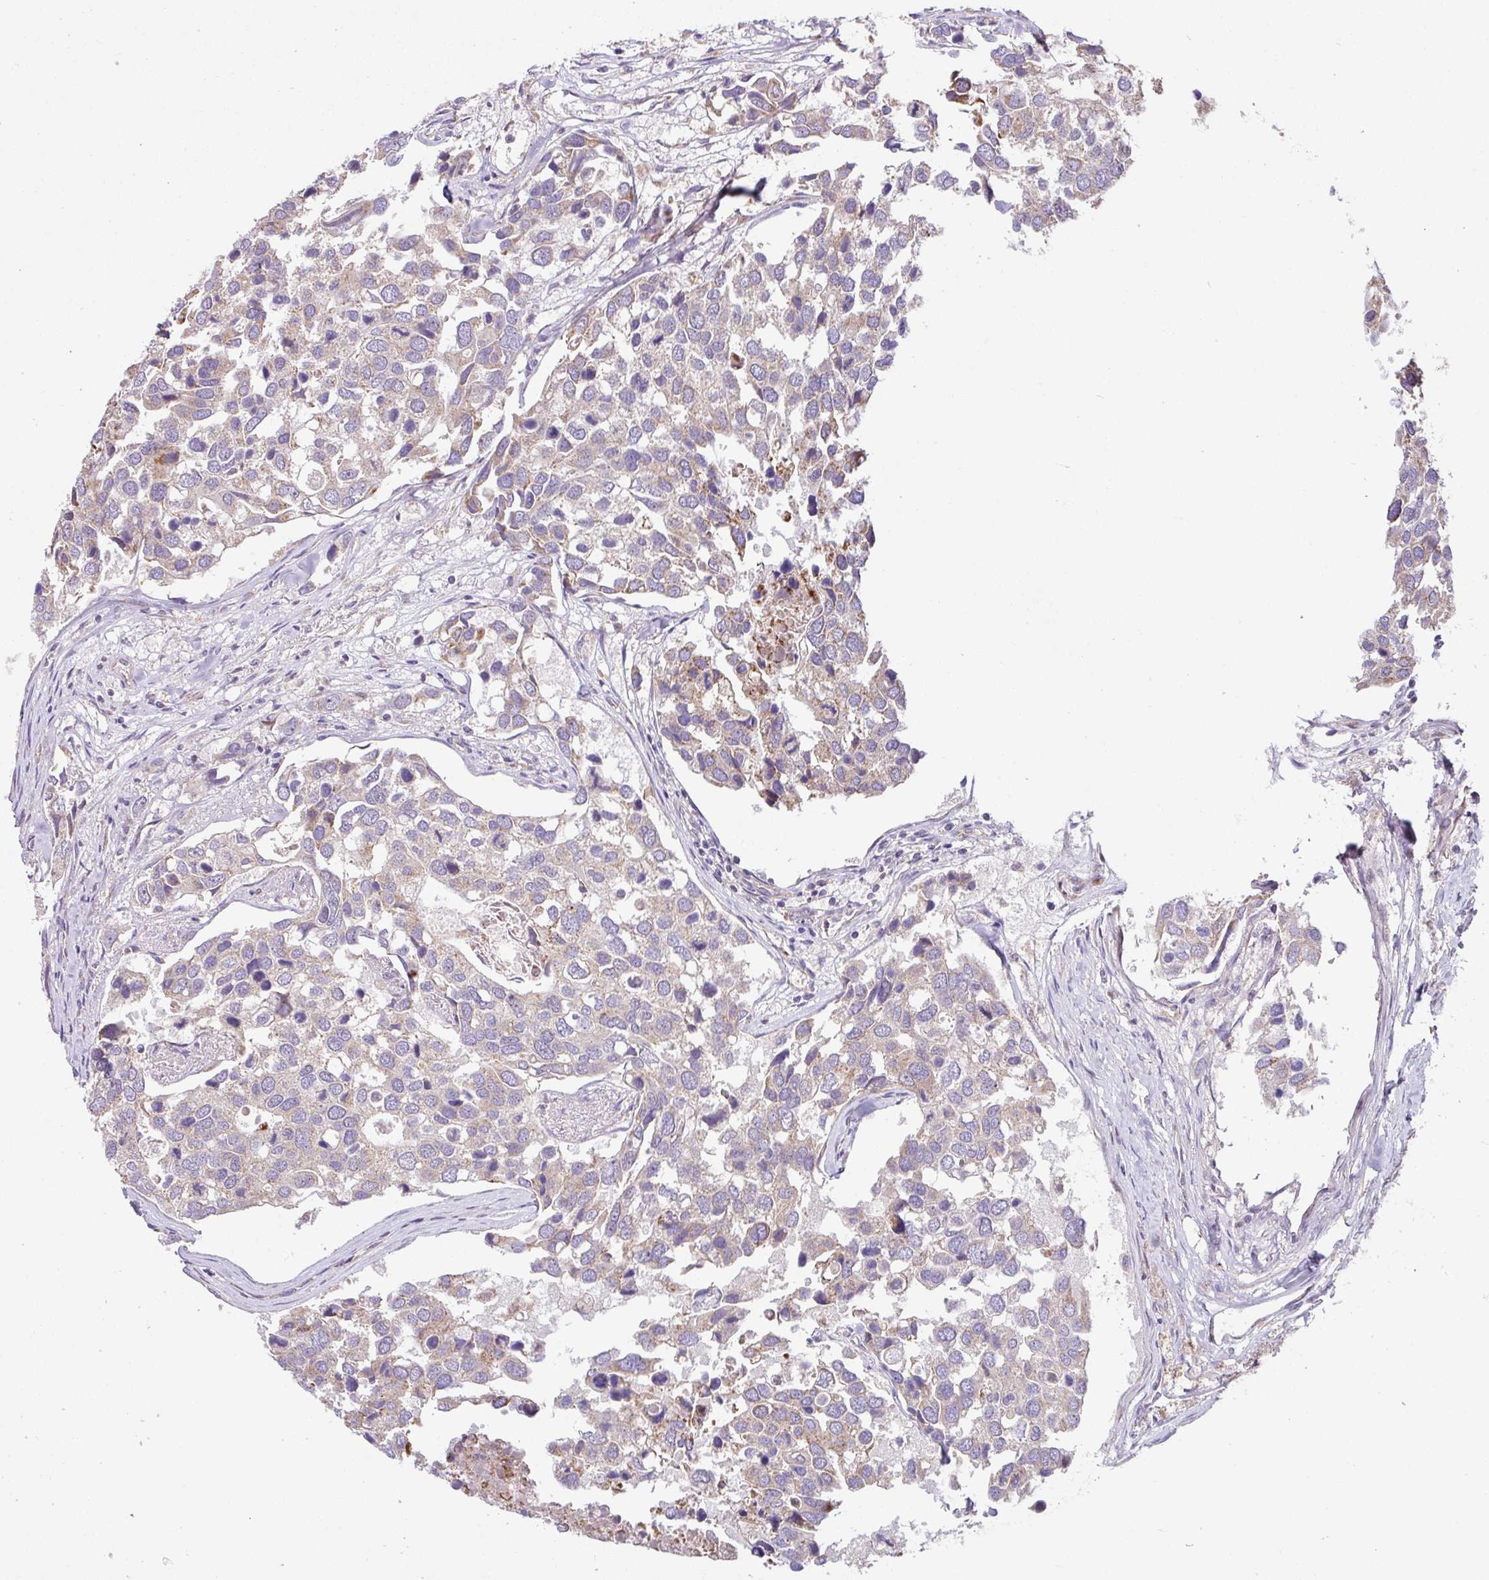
{"staining": {"intensity": "weak", "quantity": "<25%", "location": "cytoplasmic/membranous"}, "tissue": "breast cancer", "cell_type": "Tumor cells", "image_type": "cancer", "snomed": [{"axis": "morphology", "description": "Duct carcinoma"}, {"axis": "topography", "description": "Breast"}], "caption": "Tumor cells show no significant positivity in breast intraductal carcinoma. Brightfield microscopy of immunohistochemistry (IHC) stained with DAB (brown) and hematoxylin (blue), captured at high magnification.", "gene": "SARS2", "patient": {"sex": "female", "age": 83}}